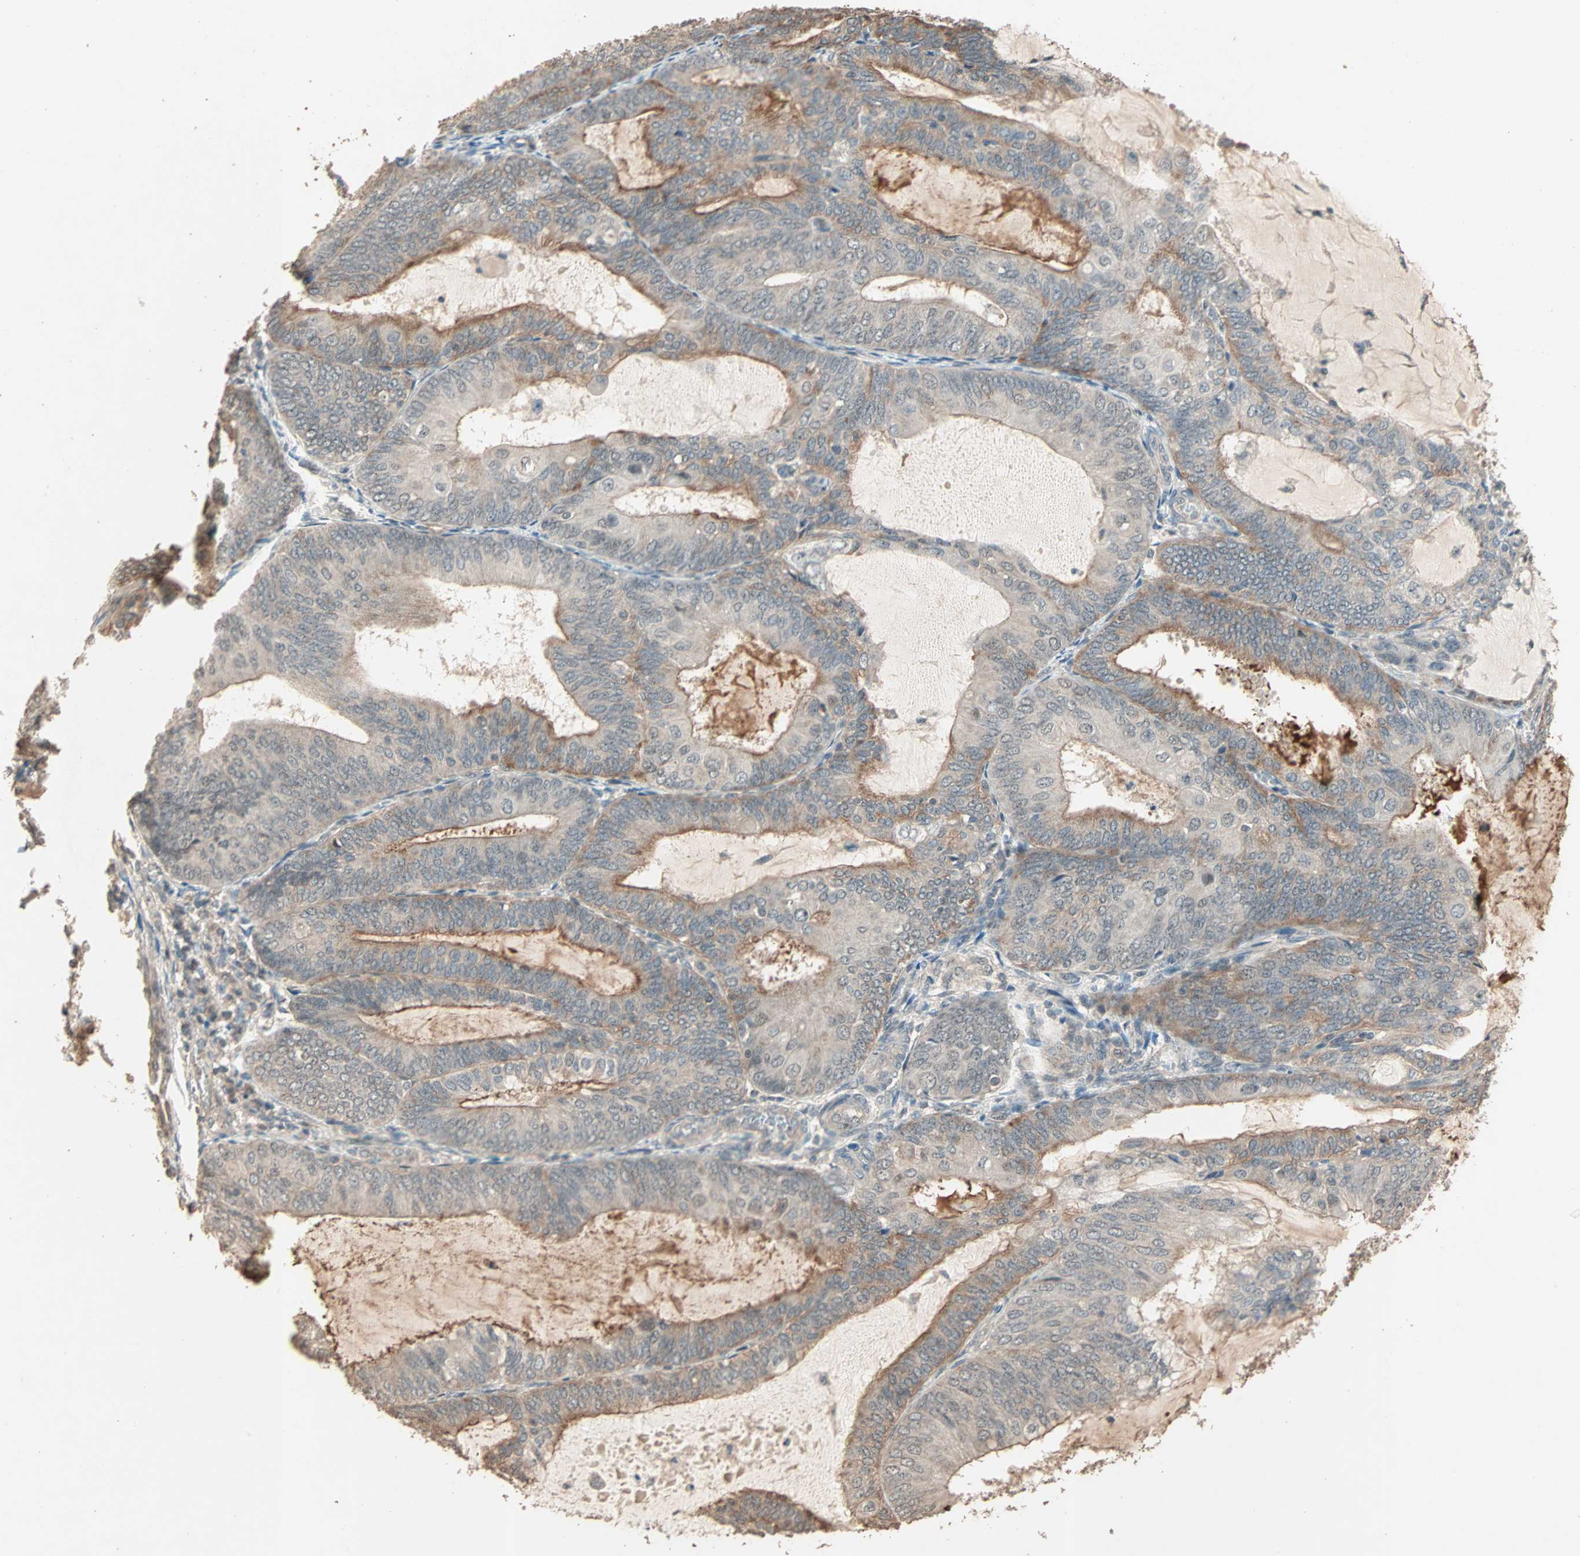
{"staining": {"intensity": "moderate", "quantity": "25%-75%", "location": "cytoplasmic/membranous"}, "tissue": "endometrial cancer", "cell_type": "Tumor cells", "image_type": "cancer", "snomed": [{"axis": "morphology", "description": "Adenocarcinoma, NOS"}, {"axis": "topography", "description": "Endometrium"}], "caption": "Human endometrial adenocarcinoma stained for a protein (brown) reveals moderate cytoplasmic/membranous positive positivity in about 25%-75% of tumor cells.", "gene": "ZBTB33", "patient": {"sex": "female", "age": 81}}